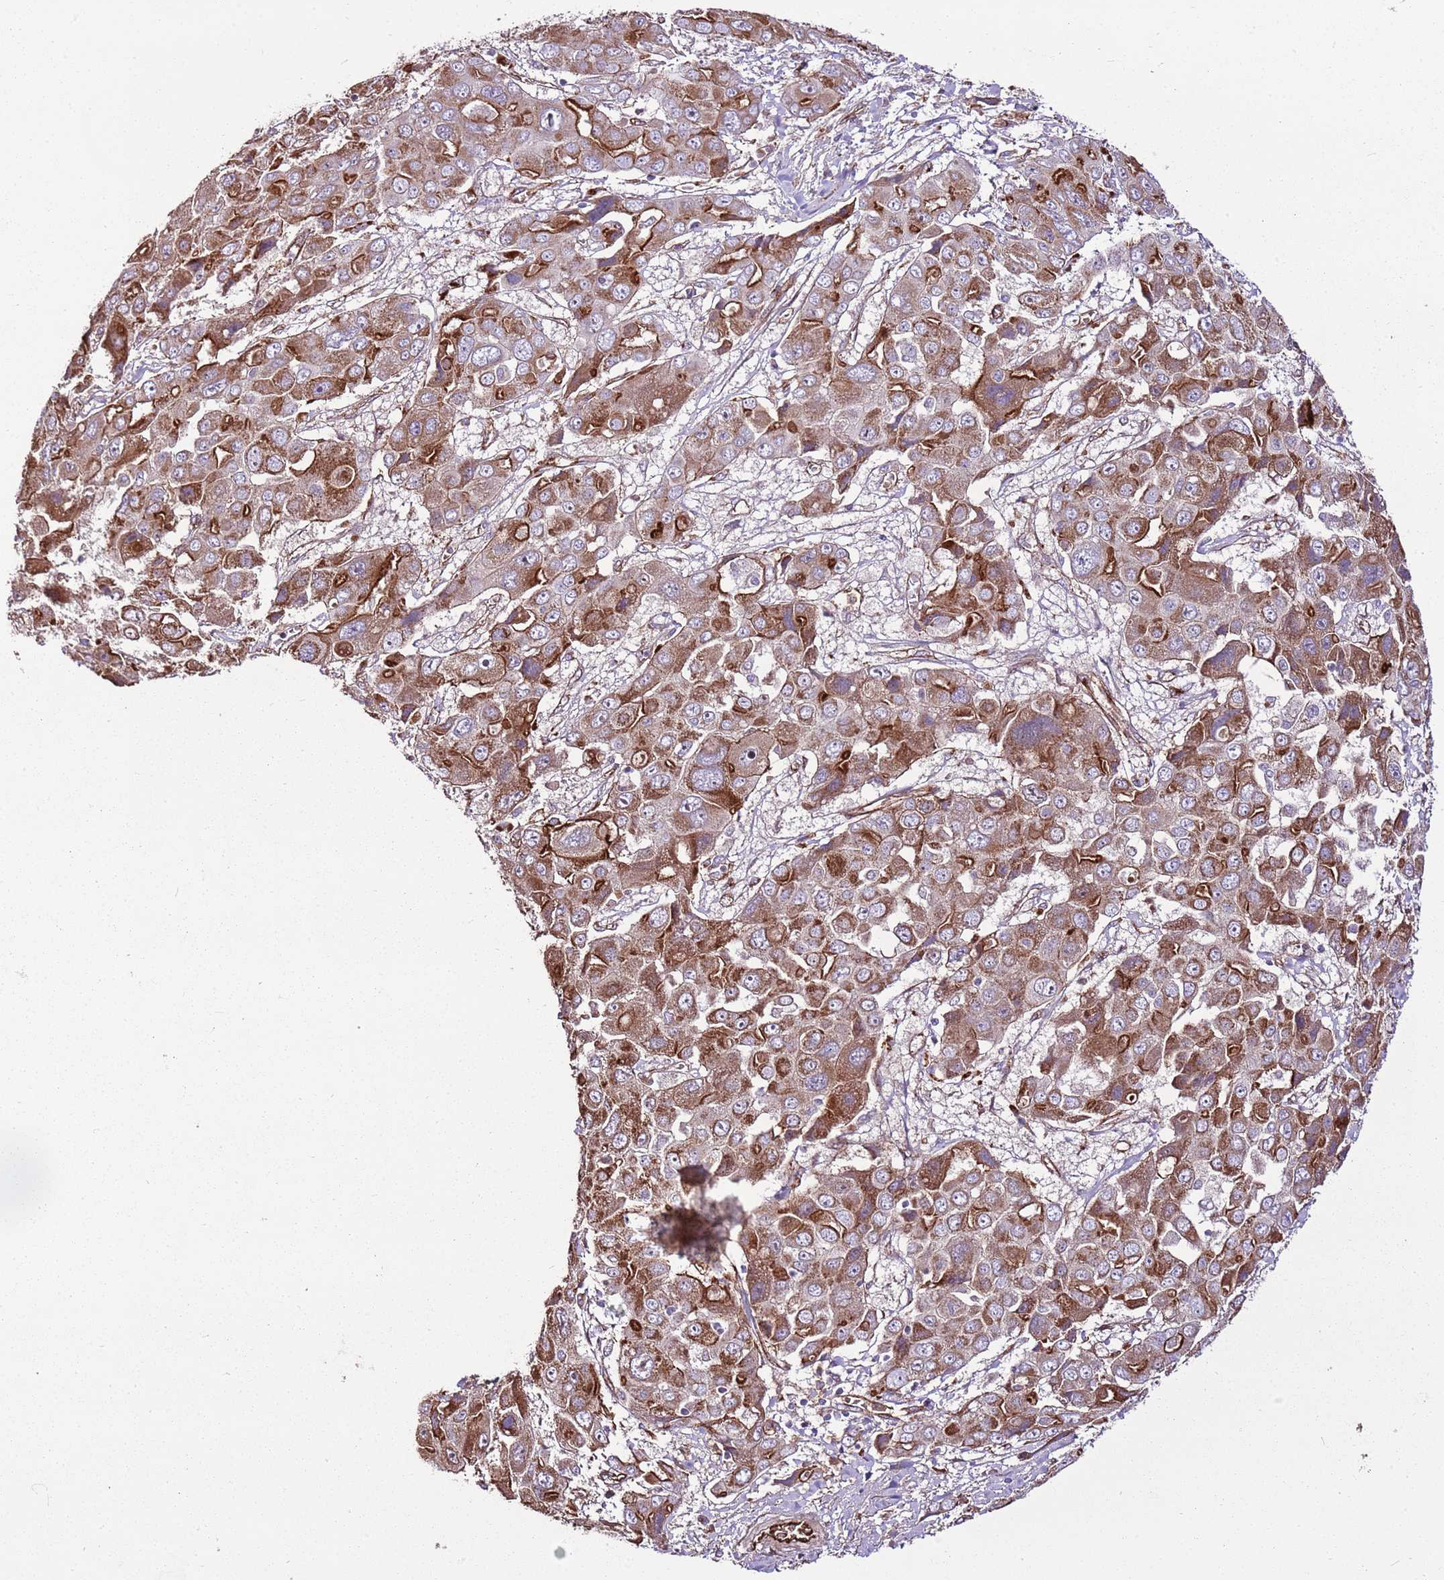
{"staining": {"intensity": "strong", "quantity": "25%-75%", "location": "cytoplasmic/membranous"}, "tissue": "liver cancer", "cell_type": "Tumor cells", "image_type": "cancer", "snomed": [{"axis": "morphology", "description": "Cholangiocarcinoma"}, {"axis": "topography", "description": "Liver"}], "caption": "Tumor cells demonstrate high levels of strong cytoplasmic/membranous positivity in approximately 25%-75% of cells in human liver cancer (cholangiocarcinoma).", "gene": "ZNF827", "patient": {"sex": "male", "age": 67}}